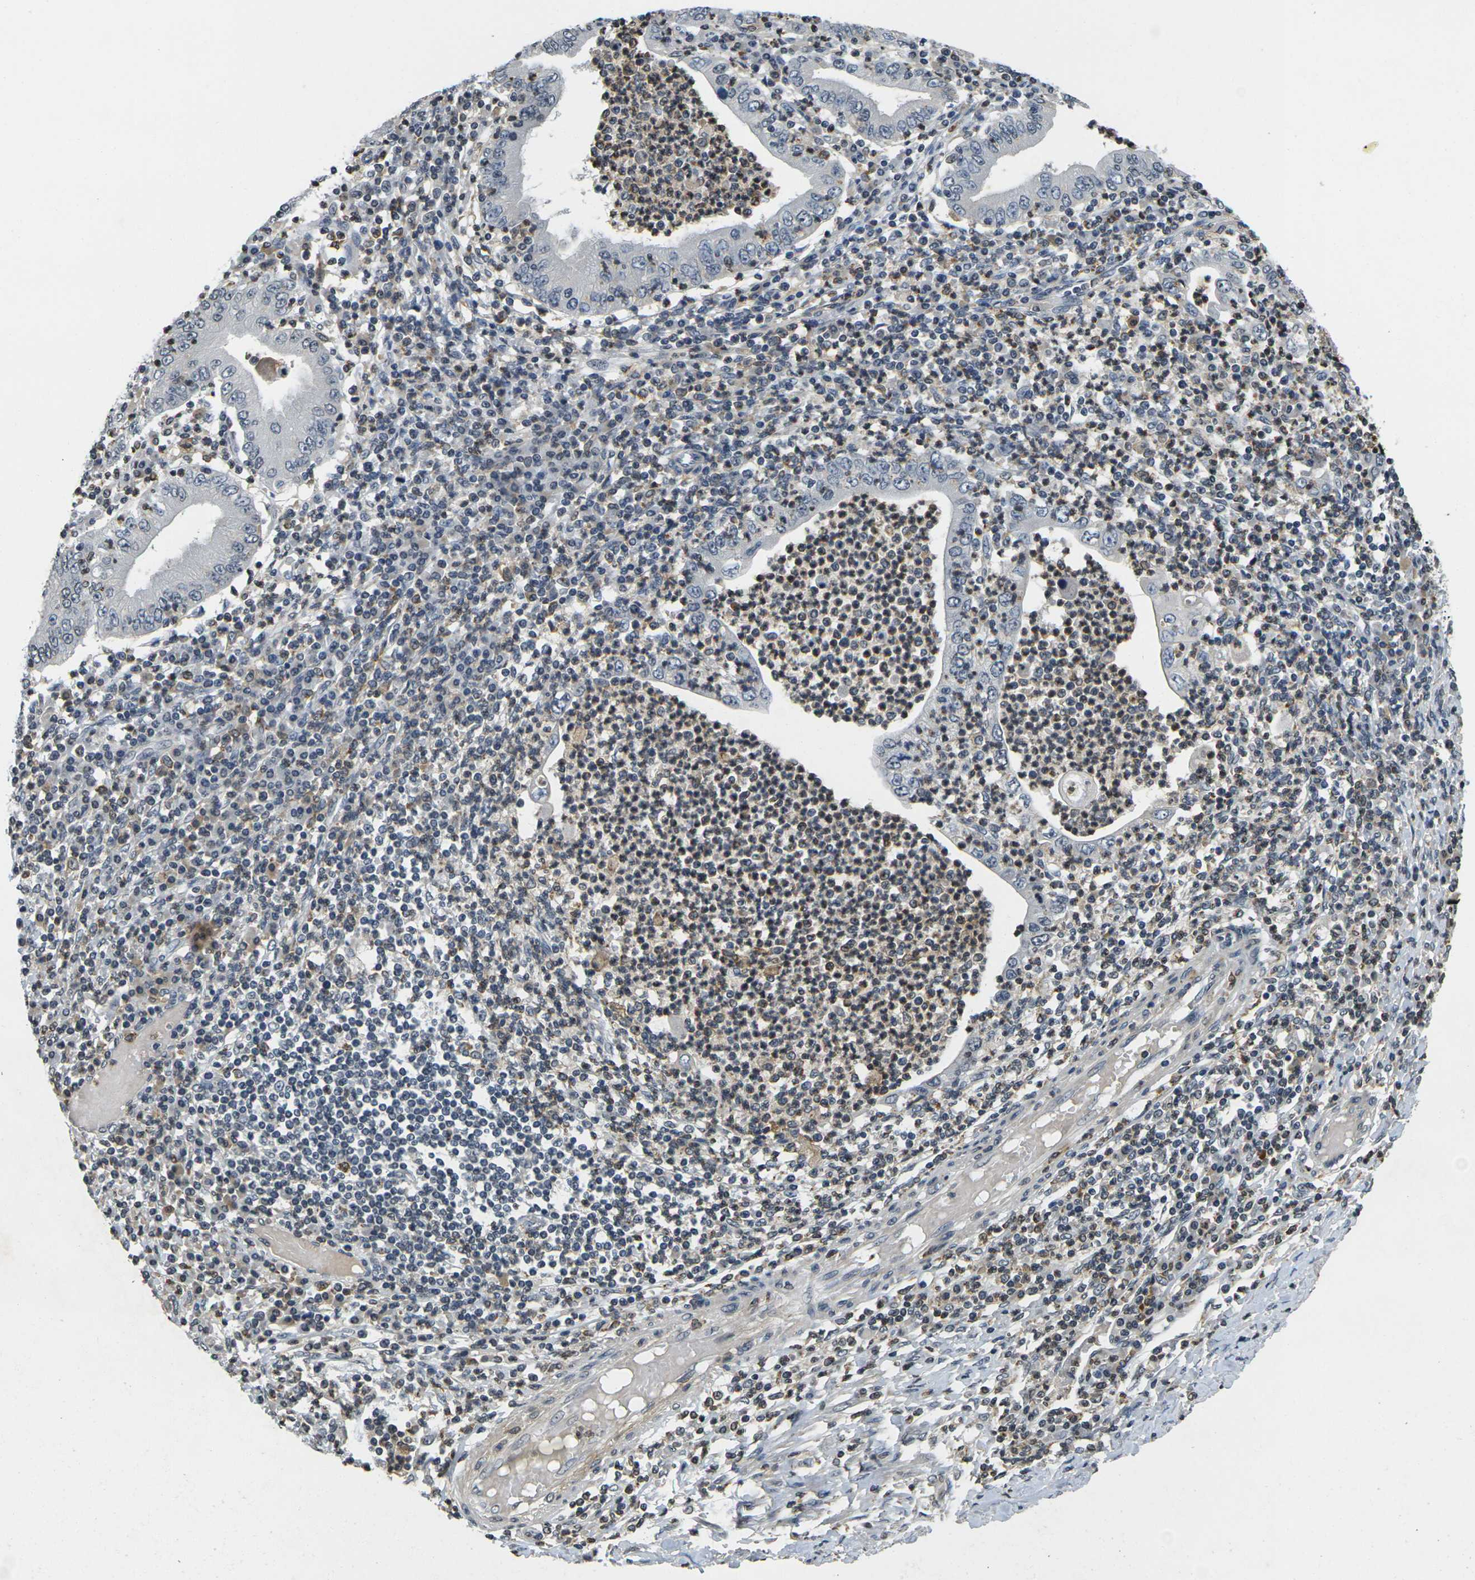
{"staining": {"intensity": "moderate", "quantity": "<25%", "location": "cytoplasmic/membranous"}, "tissue": "stomach cancer", "cell_type": "Tumor cells", "image_type": "cancer", "snomed": [{"axis": "morphology", "description": "Normal tissue, NOS"}, {"axis": "morphology", "description": "Adenocarcinoma, NOS"}, {"axis": "topography", "description": "Esophagus"}, {"axis": "topography", "description": "Stomach, upper"}, {"axis": "topography", "description": "Peripheral nerve tissue"}], "caption": "Approximately <25% of tumor cells in human stomach cancer exhibit moderate cytoplasmic/membranous protein staining as visualized by brown immunohistochemical staining.", "gene": "C1QC", "patient": {"sex": "male", "age": 62}}